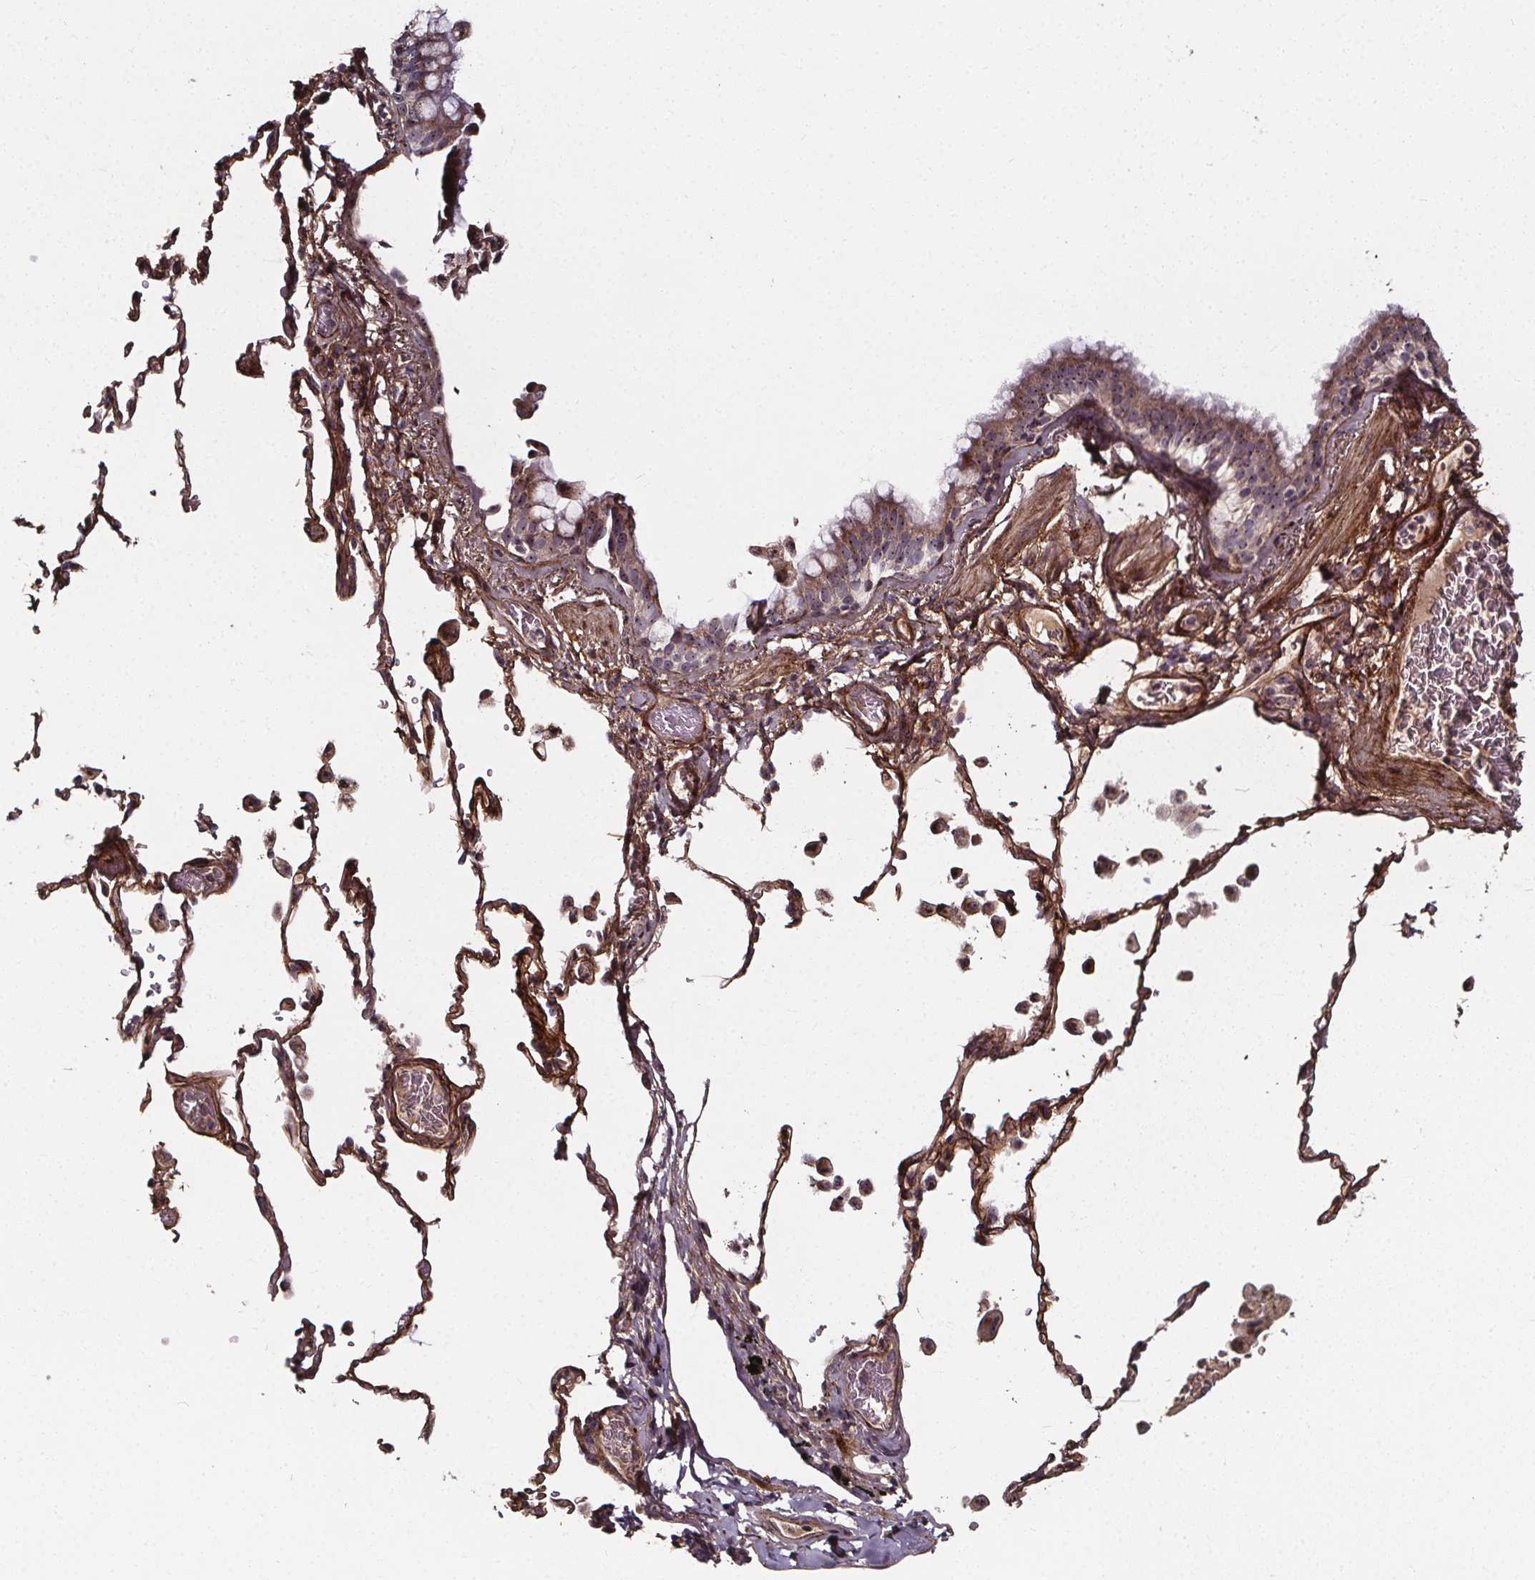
{"staining": {"intensity": "weak", "quantity": "25%-75%", "location": "cytoplasmic/membranous"}, "tissue": "bronchus", "cell_type": "Respiratory epithelial cells", "image_type": "normal", "snomed": [{"axis": "morphology", "description": "Normal tissue, NOS"}, {"axis": "topography", "description": "Bronchus"}, {"axis": "topography", "description": "Lung"}], "caption": "High-power microscopy captured an immunohistochemistry (IHC) photomicrograph of normal bronchus, revealing weak cytoplasmic/membranous staining in about 25%-75% of respiratory epithelial cells. (Brightfield microscopy of DAB IHC at high magnification).", "gene": "AEBP1", "patient": {"sex": "male", "age": 54}}